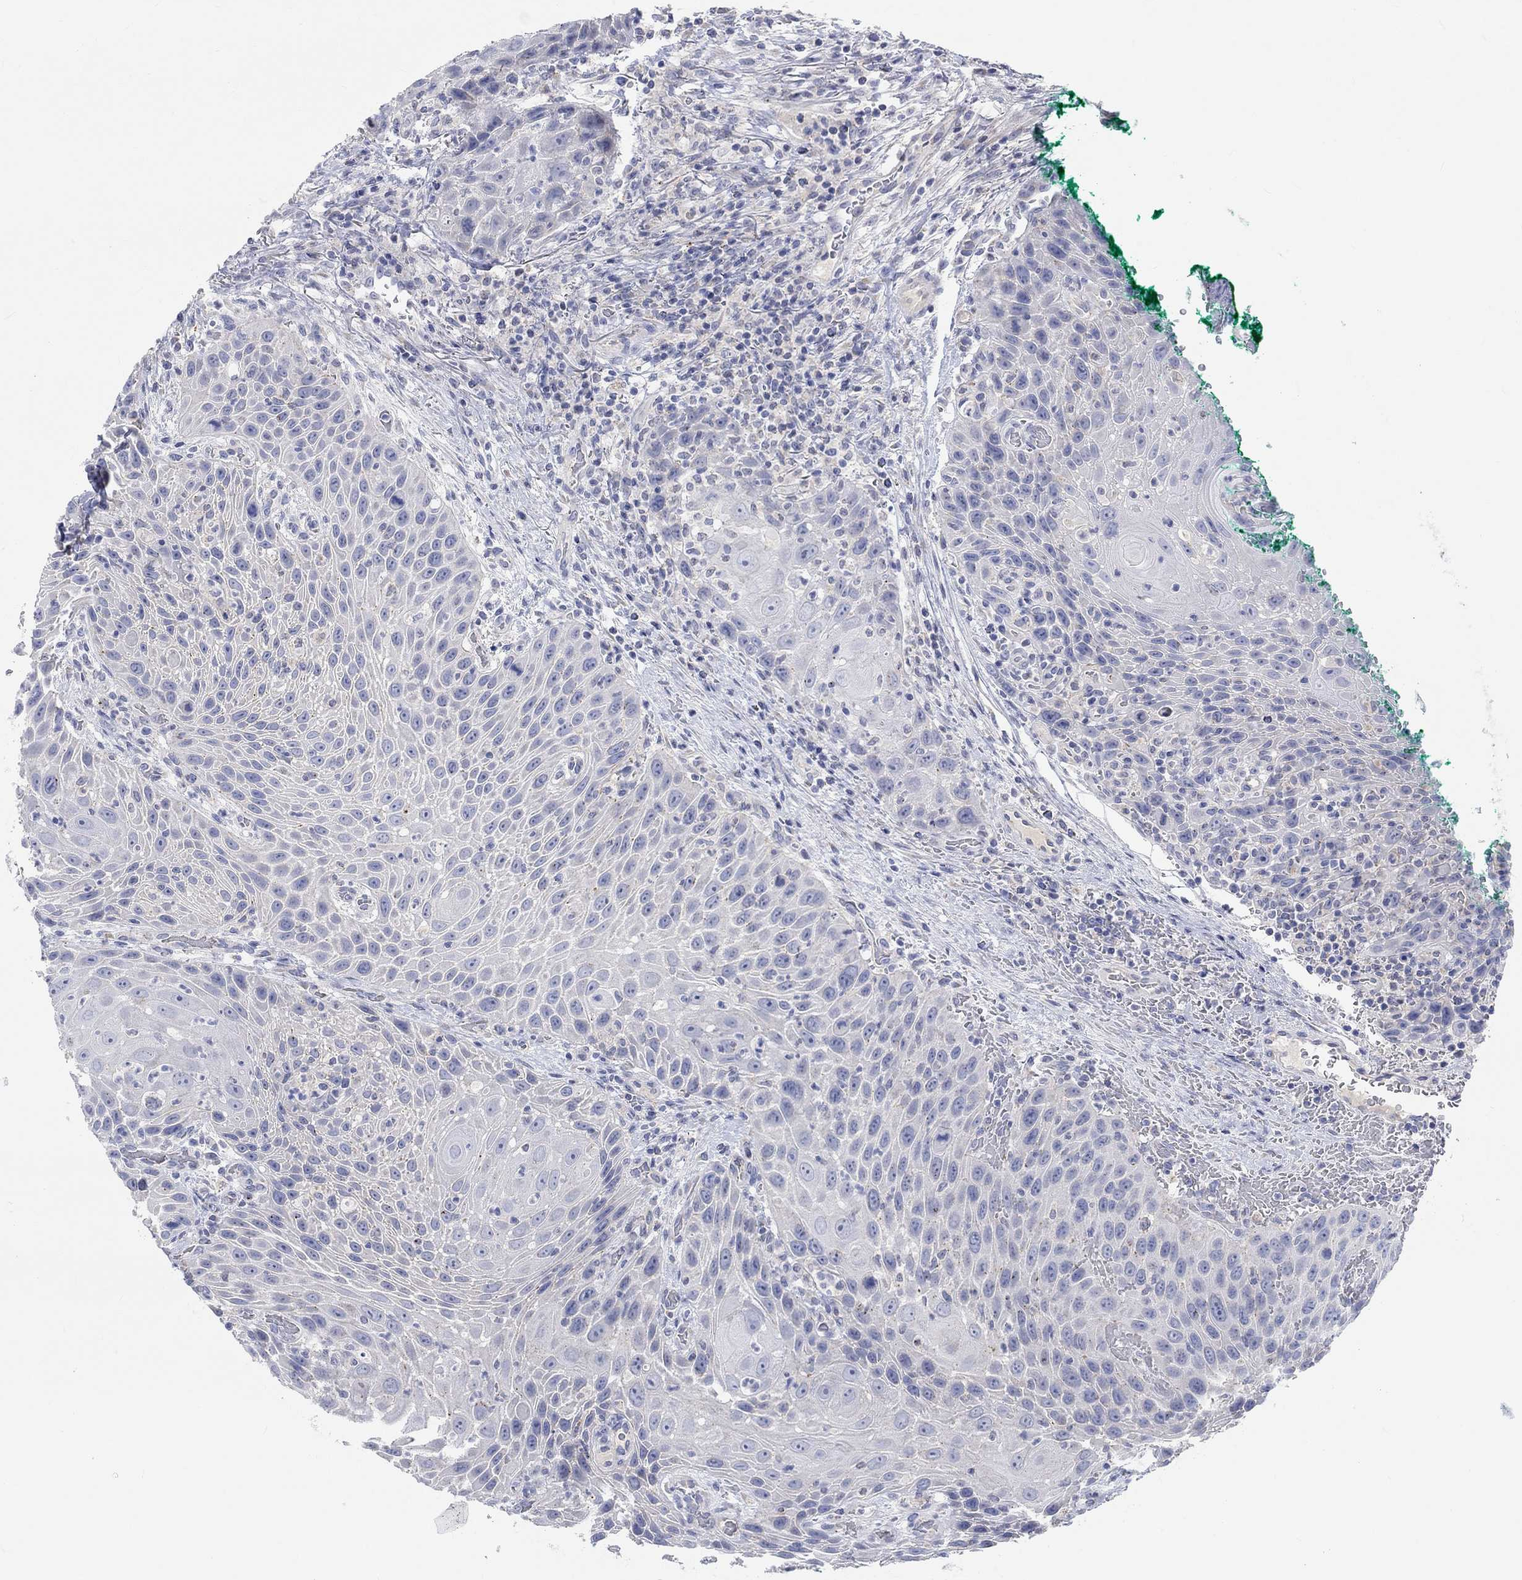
{"staining": {"intensity": "negative", "quantity": "none", "location": "none"}, "tissue": "head and neck cancer", "cell_type": "Tumor cells", "image_type": "cancer", "snomed": [{"axis": "morphology", "description": "Squamous cell carcinoma, NOS"}, {"axis": "topography", "description": "Head-Neck"}], "caption": "Immunohistochemical staining of head and neck squamous cell carcinoma displays no significant positivity in tumor cells. The staining was performed using DAB (3,3'-diaminobenzidine) to visualize the protein expression in brown, while the nuclei were stained in blue with hematoxylin (Magnification: 20x).", "gene": "NAV3", "patient": {"sex": "male", "age": 69}}